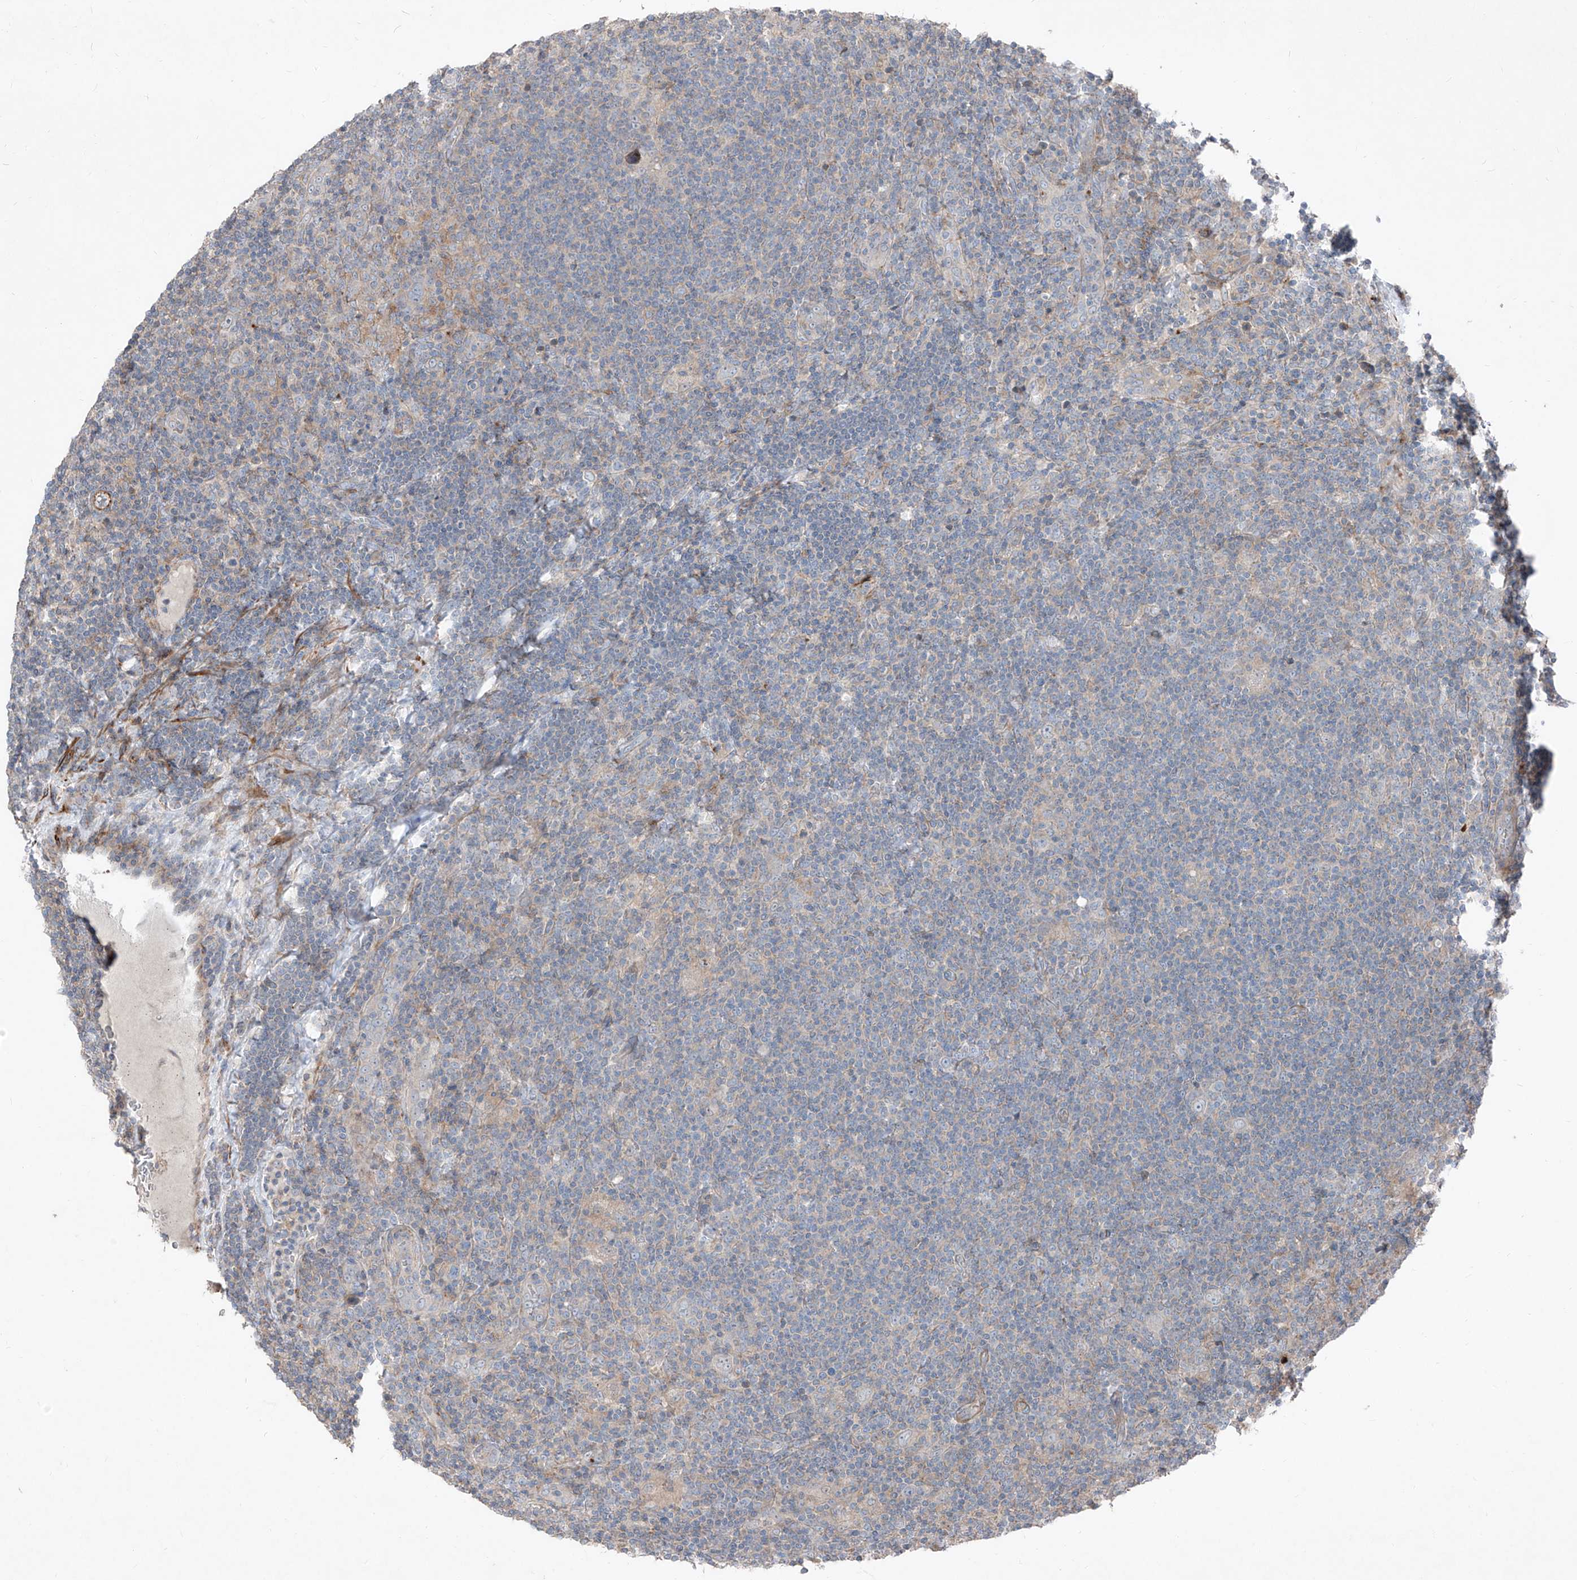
{"staining": {"intensity": "negative", "quantity": "none", "location": "none"}, "tissue": "lymphoma", "cell_type": "Tumor cells", "image_type": "cancer", "snomed": [{"axis": "morphology", "description": "Hodgkin's disease, NOS"}, {"axis": "topography", "description": "Lymph node"}], "caption": "This is an immunohistochemistry photomicrograph of human lymphoma. There is no staining in tumor cells.", "gene": "UFD1", "patient": {"sex": "female", "age": 57}}